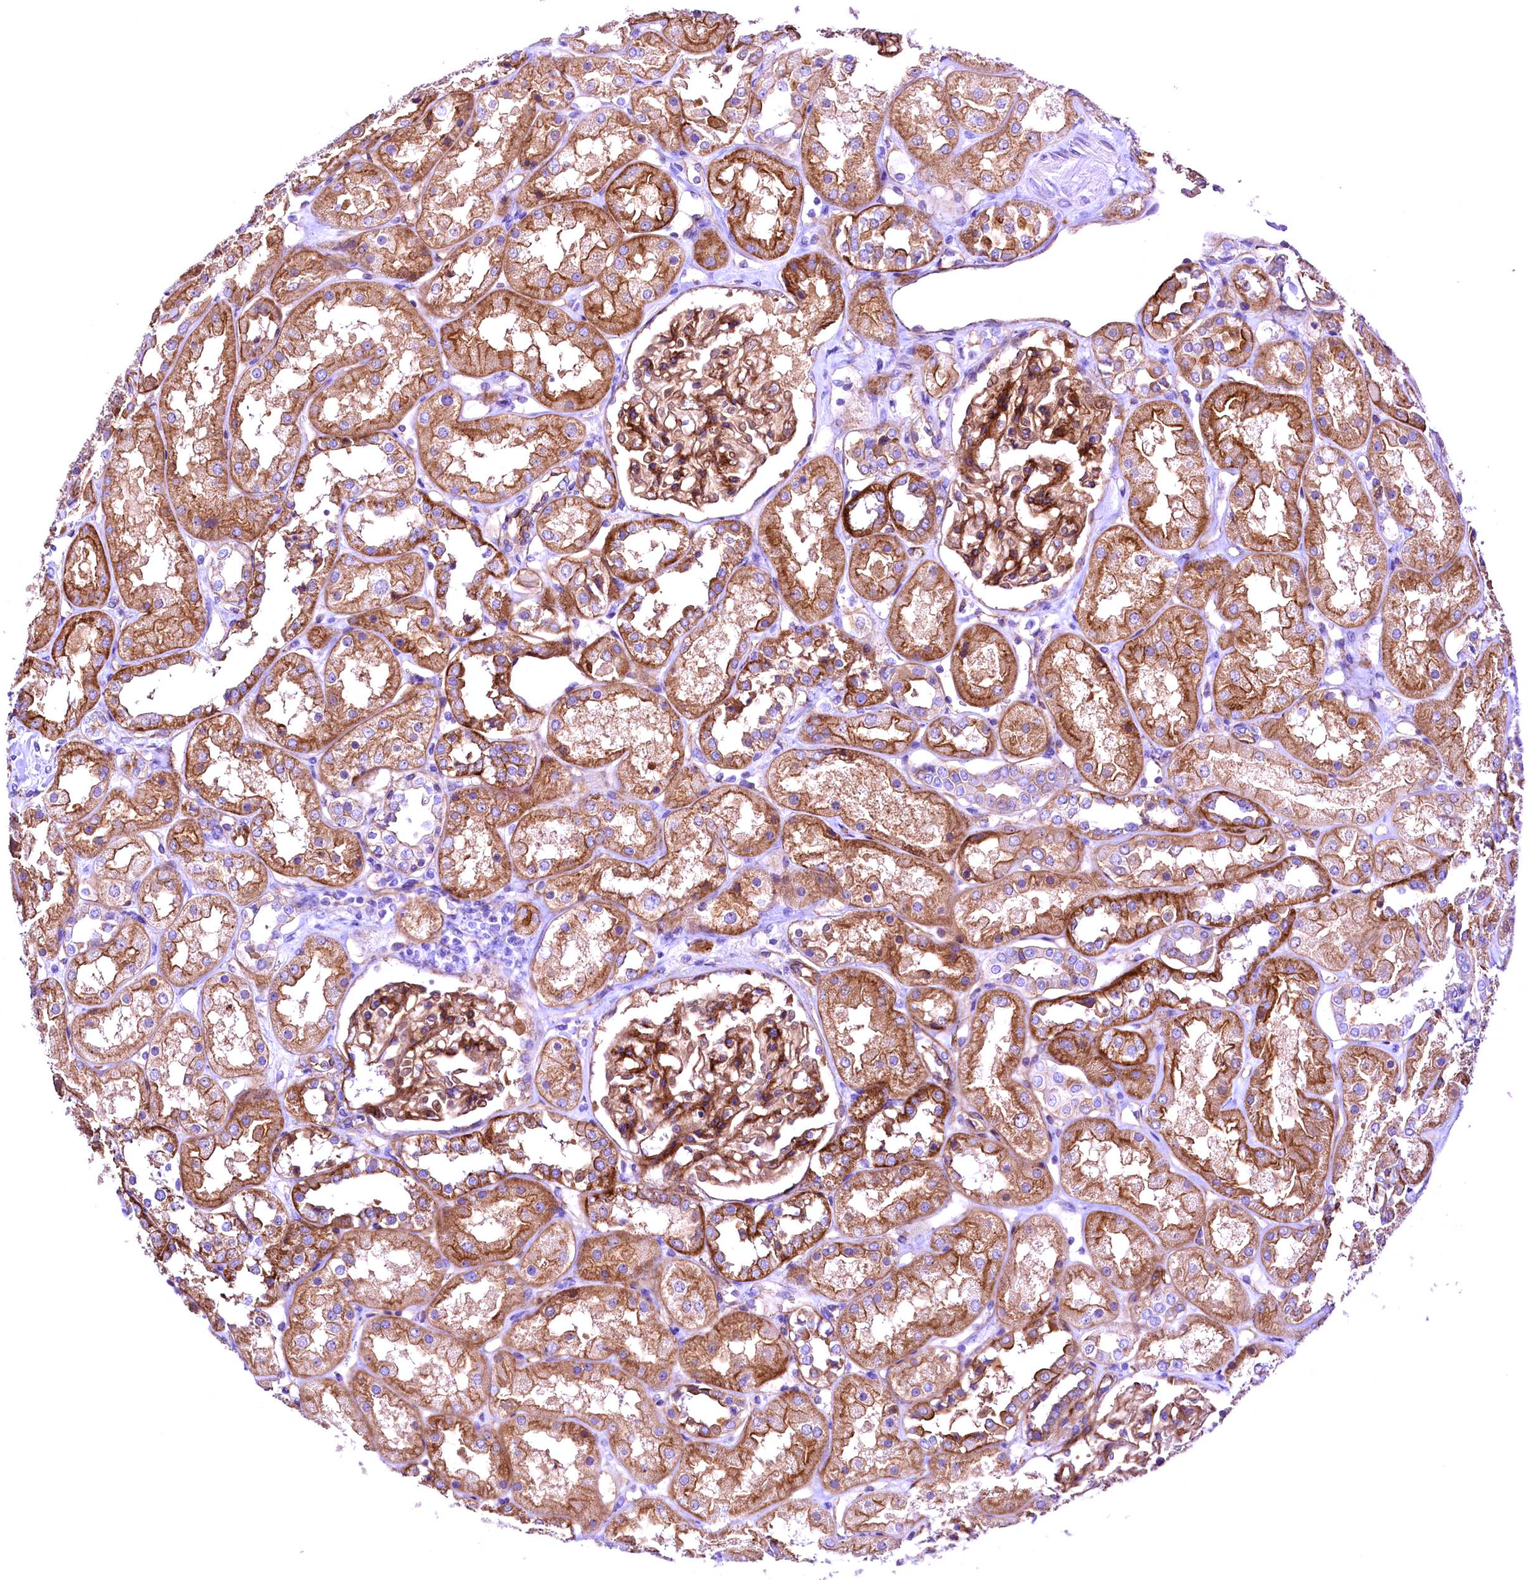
{"staining": {"intensity": "moderate", "quantity": ">75%", "location": "cytoplasmic/membranous"}, "tissue": "kidney", "cell_type": "Cells in glomeruli", "image_type": "normal", "snomed": [{"axis": "morphology", "description": "Normal tissue, NOS"}, {"axis": "topography", "description": "Kidney"}], "caption": "The immunohistochemical stain shows moderate cytoplasmic/membranous expression in cells in glomeruli of unremarkable kidney.", "gene": "SLF1", "patient": {"sex": "male", "age": 70}}